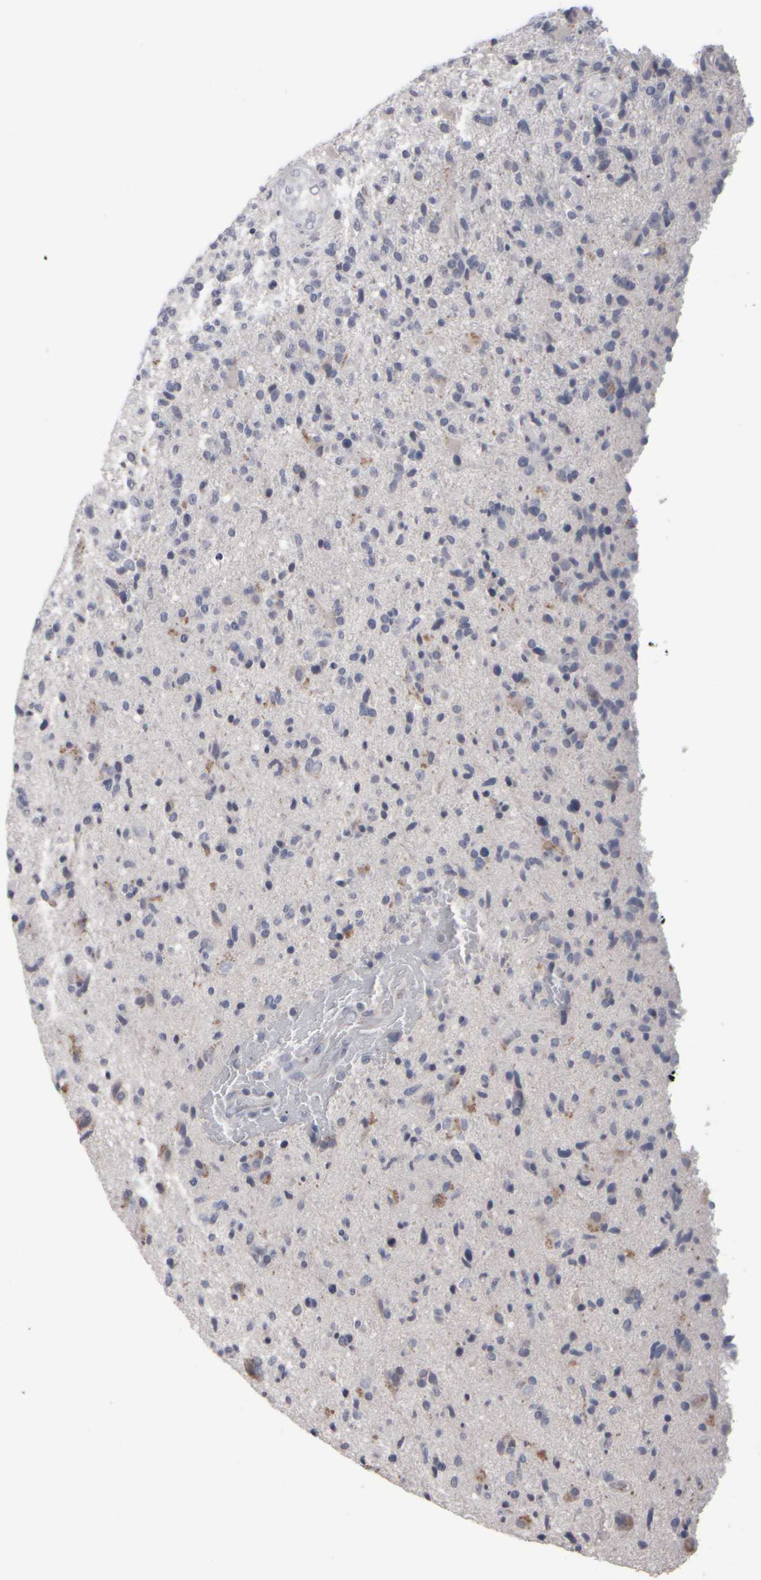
{"staining": {"intensity": "negative", "quantity": "none", "location": "none"}, "tissue": "glioma", "cell_type": "Tumor cells", "image_type": "cancer", "snomed": [{"axis": "morphology", "description": "Glioma, malignant, High grade"}, {"axis": "topography", "description": "Brain"}], "caption": "High magnification brightfield microscopy of glioma stained with DAB (3,3'-diaminobenzidine) (brown) and counterstained with hematoxylin (blue): tumor cells show no significant staining.", "gene": "EPHX2", "patient": {"sex": "male", "age": 72}}